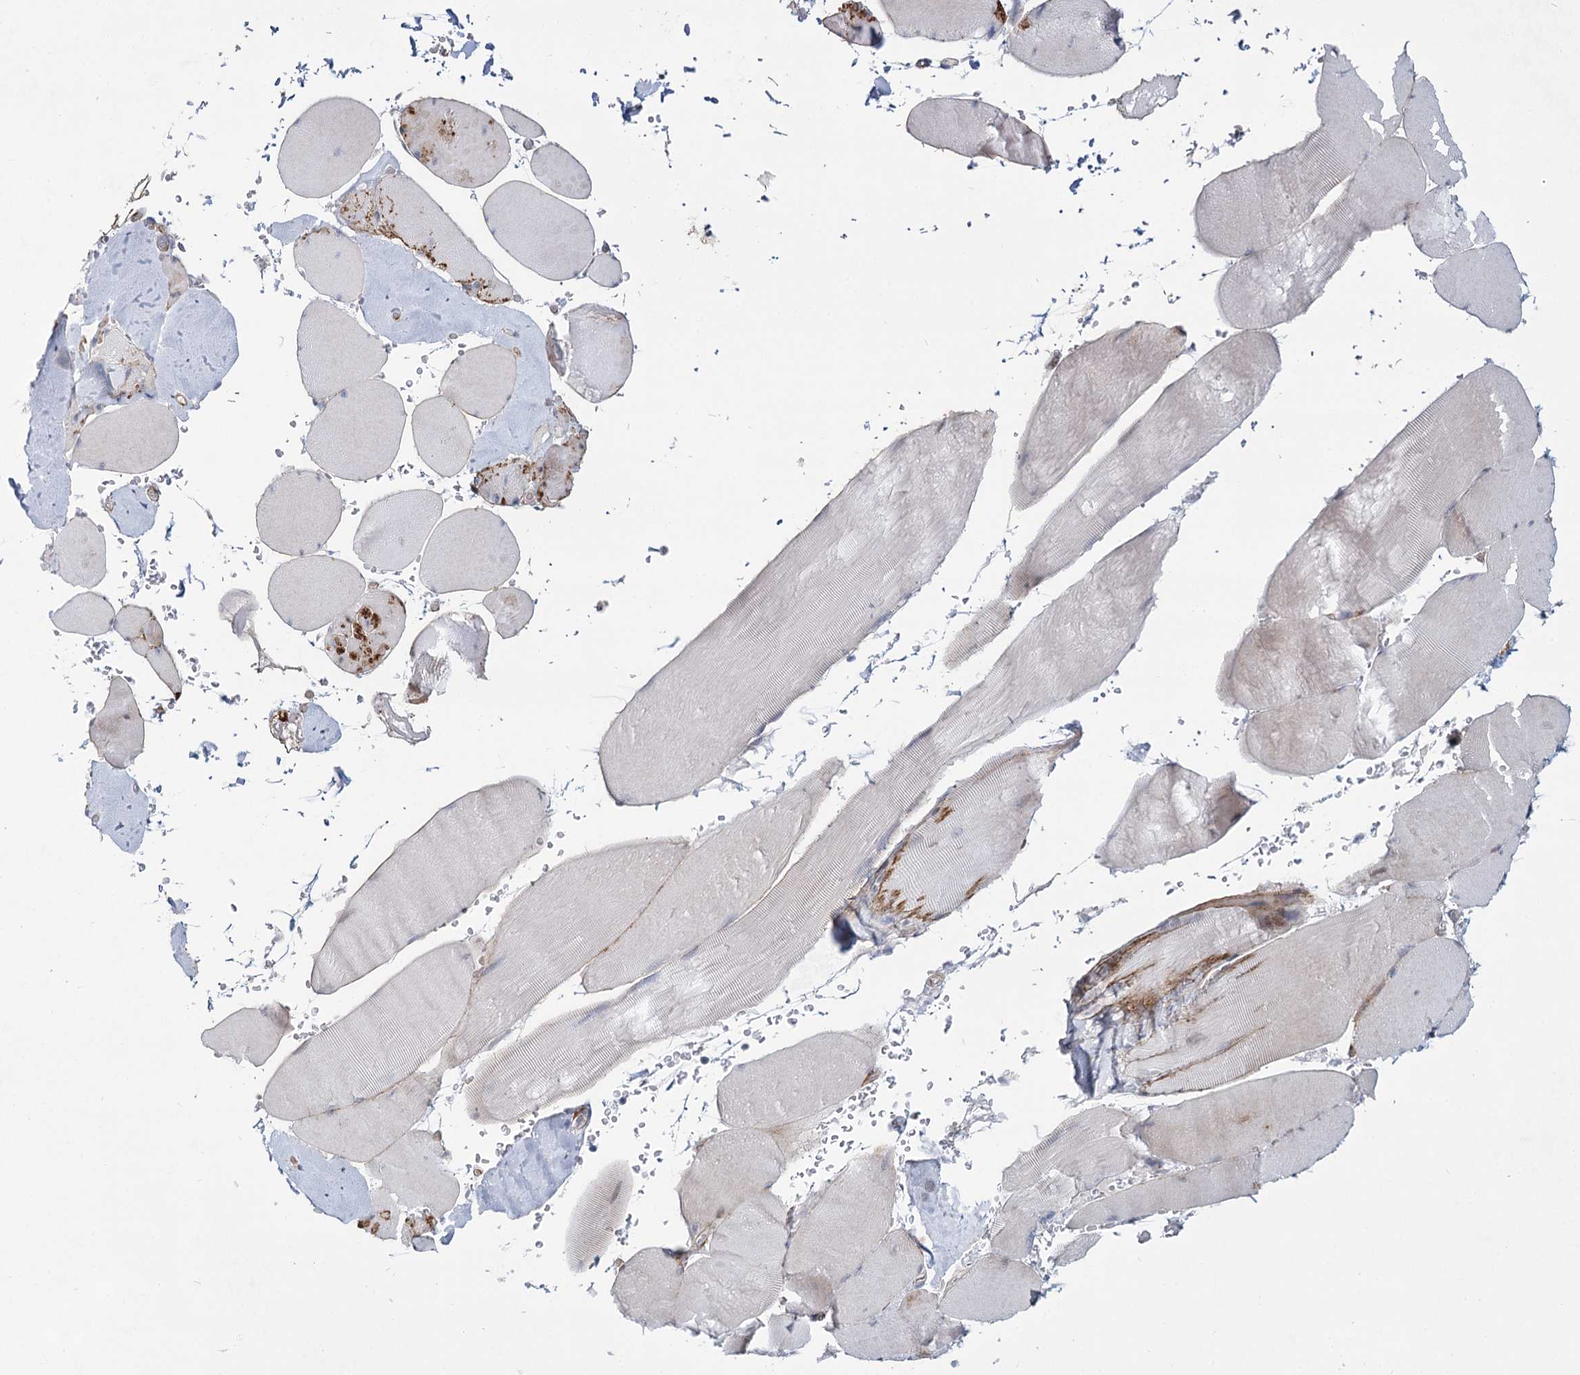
{"staining": {"intensity": "moderate", "quantity": "<25%", "location": "cytoplasmic/membranous"}, "tissue": "skeletal muscle", "cell_type": "Myocytes", "image_type": "normal", "snomed": [{"axis": "morphology", "description": "Normal tissue, NOS"}, {"axis": "topography", "description": "Skeletal muscle"}, {"axis": "topography", "description": "Head-Neck"}], "caption": "DAB (3,3'-diaminobenzidine) immunohistochemical staining of unremarkable human skeletal muscle exhibits moderate cytoplasmic/membranous protein staining in about <25% of myocytes.", "gene": "ATL2", "patient": {"sex": "male", "age": 66}}